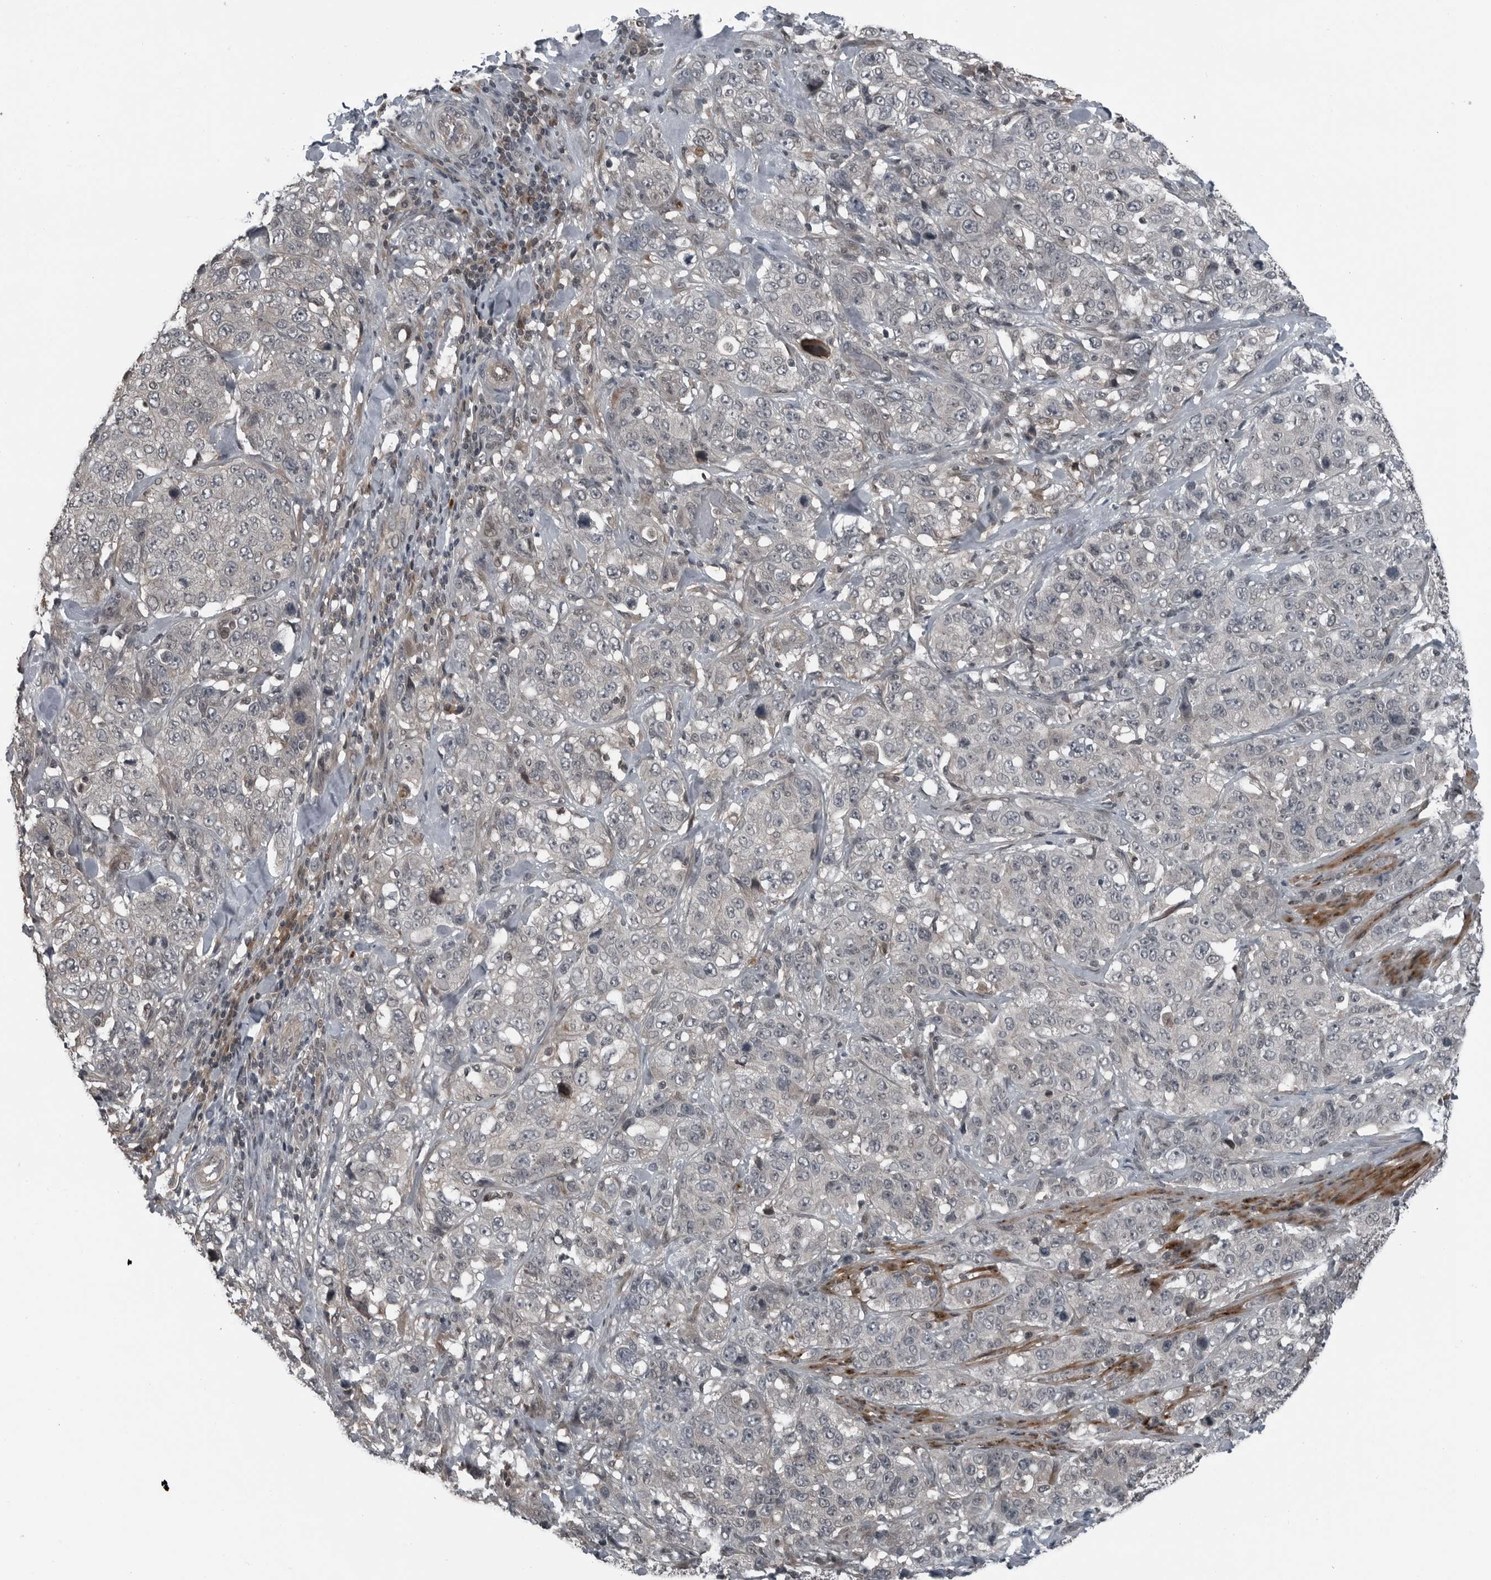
{"staining": {"intensity": "negative", "quantity": "none", "location": "none"}, "tissue": "stomach cancer", "cell_type": "Tumor cells", "image_type": "cancer", "snomed": [{"axis": "morphology", "description": "Adenocarcinoma, NOS"}, {"axis": "topography", "description": "Stomach"}], "caption": "Tumor cells are negative for protein expression in human stomach cancer (adenocarcinoma).", "gene": "GAK", "patient": {"sex": "male", "age": 48}}